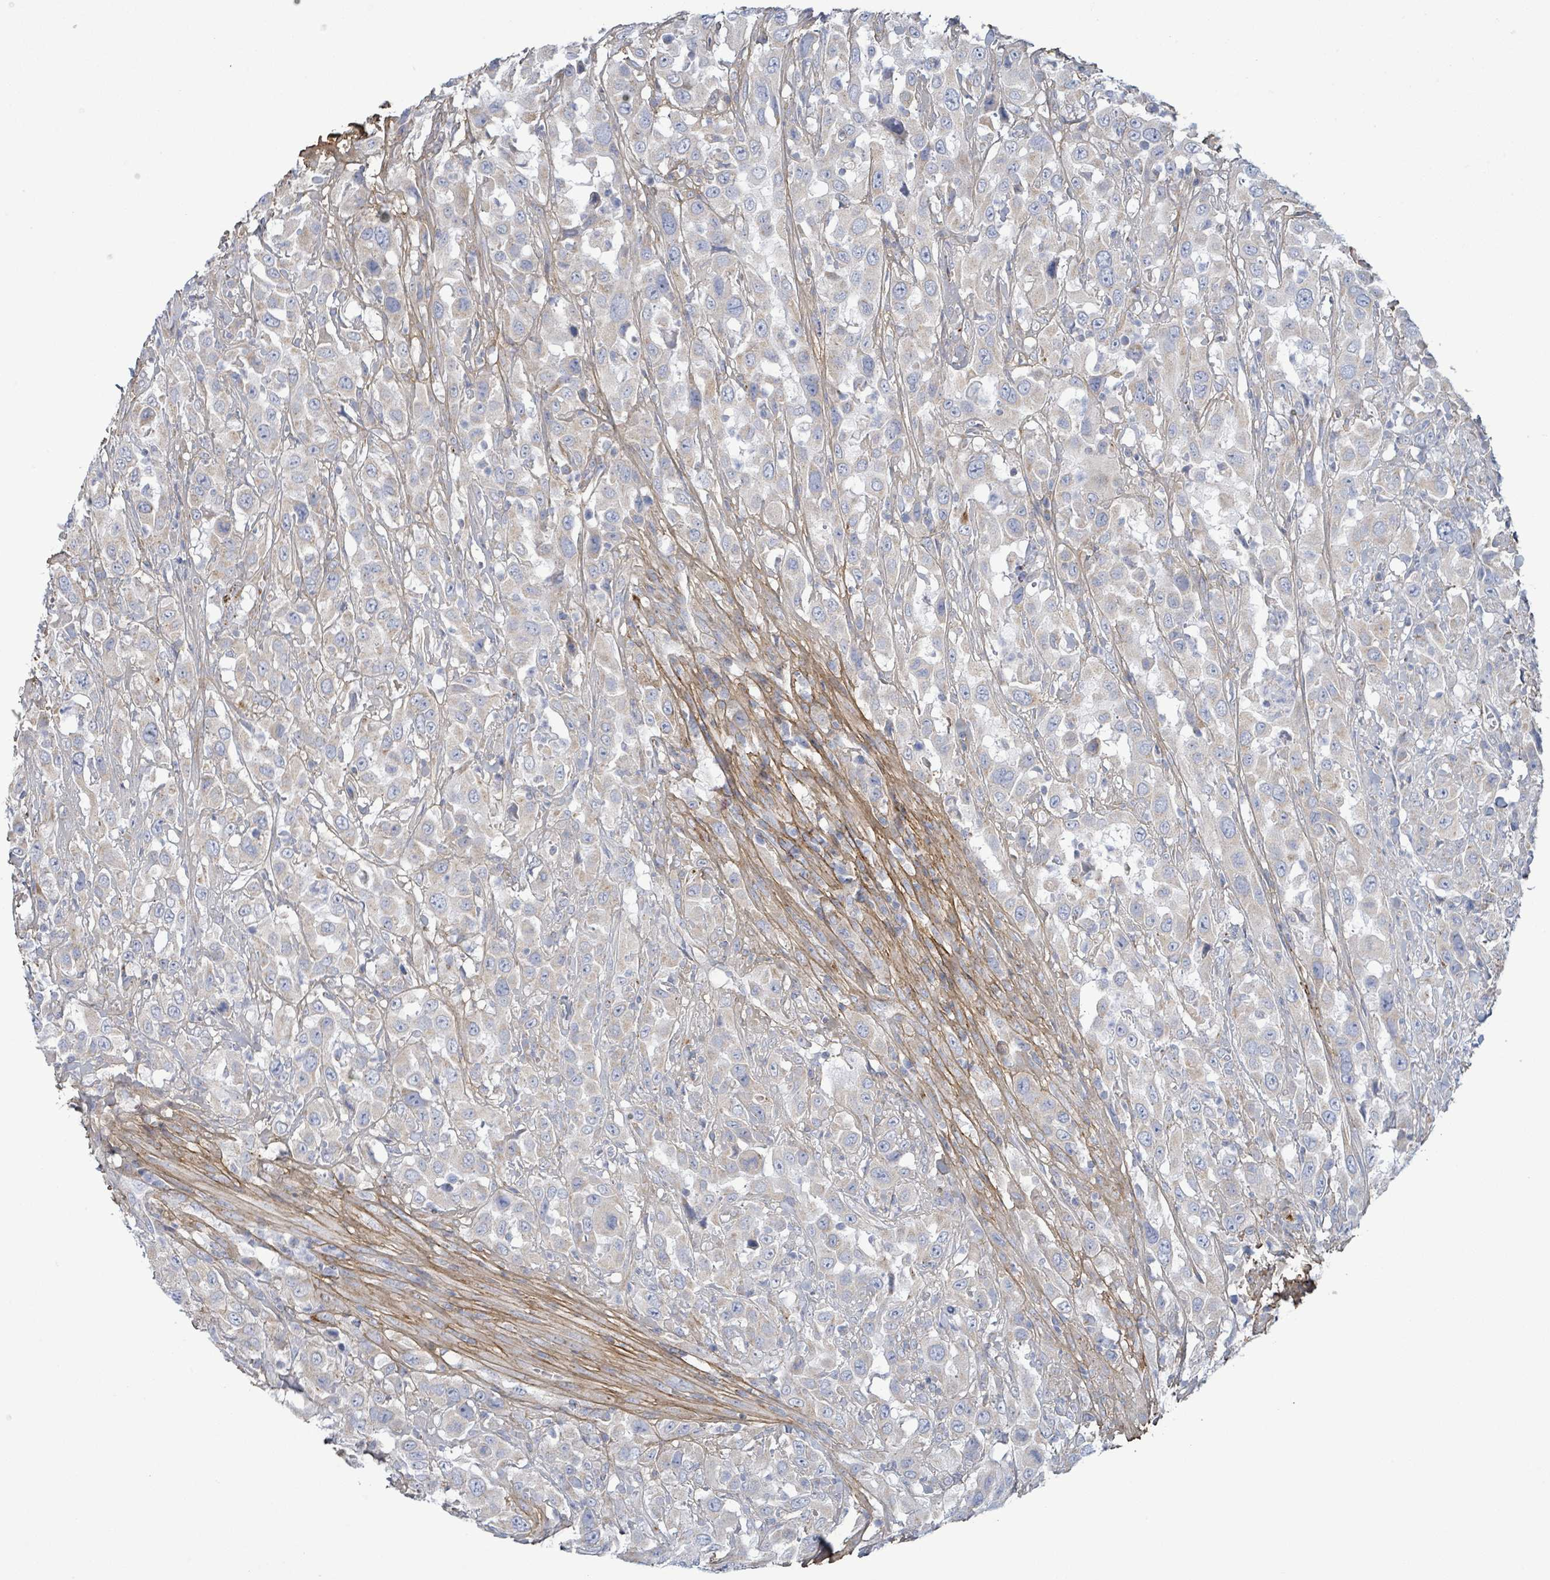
{"staining": {"intensity": "negative", "quantity": "none", "location": "none"}, "tissue": "urothelial cancer", "cell_type": "Tumor cells", "image_type": "cancer", "snomed": [{"axis": "morphology", "description": "Urothelial carcinoma, High grade"}, {"axis": "topography", "description": "Urinary bladder"}], "caption": "The histopathology image shows no significant positivity in tumor cells of urothelial carcinoma (high-grade). (DAB (3,3'-diaminobenzidine) IHC with hematoxylin counter stain).", "gene": "ALG12", "patient": {"sex": "male", "age": 61}}